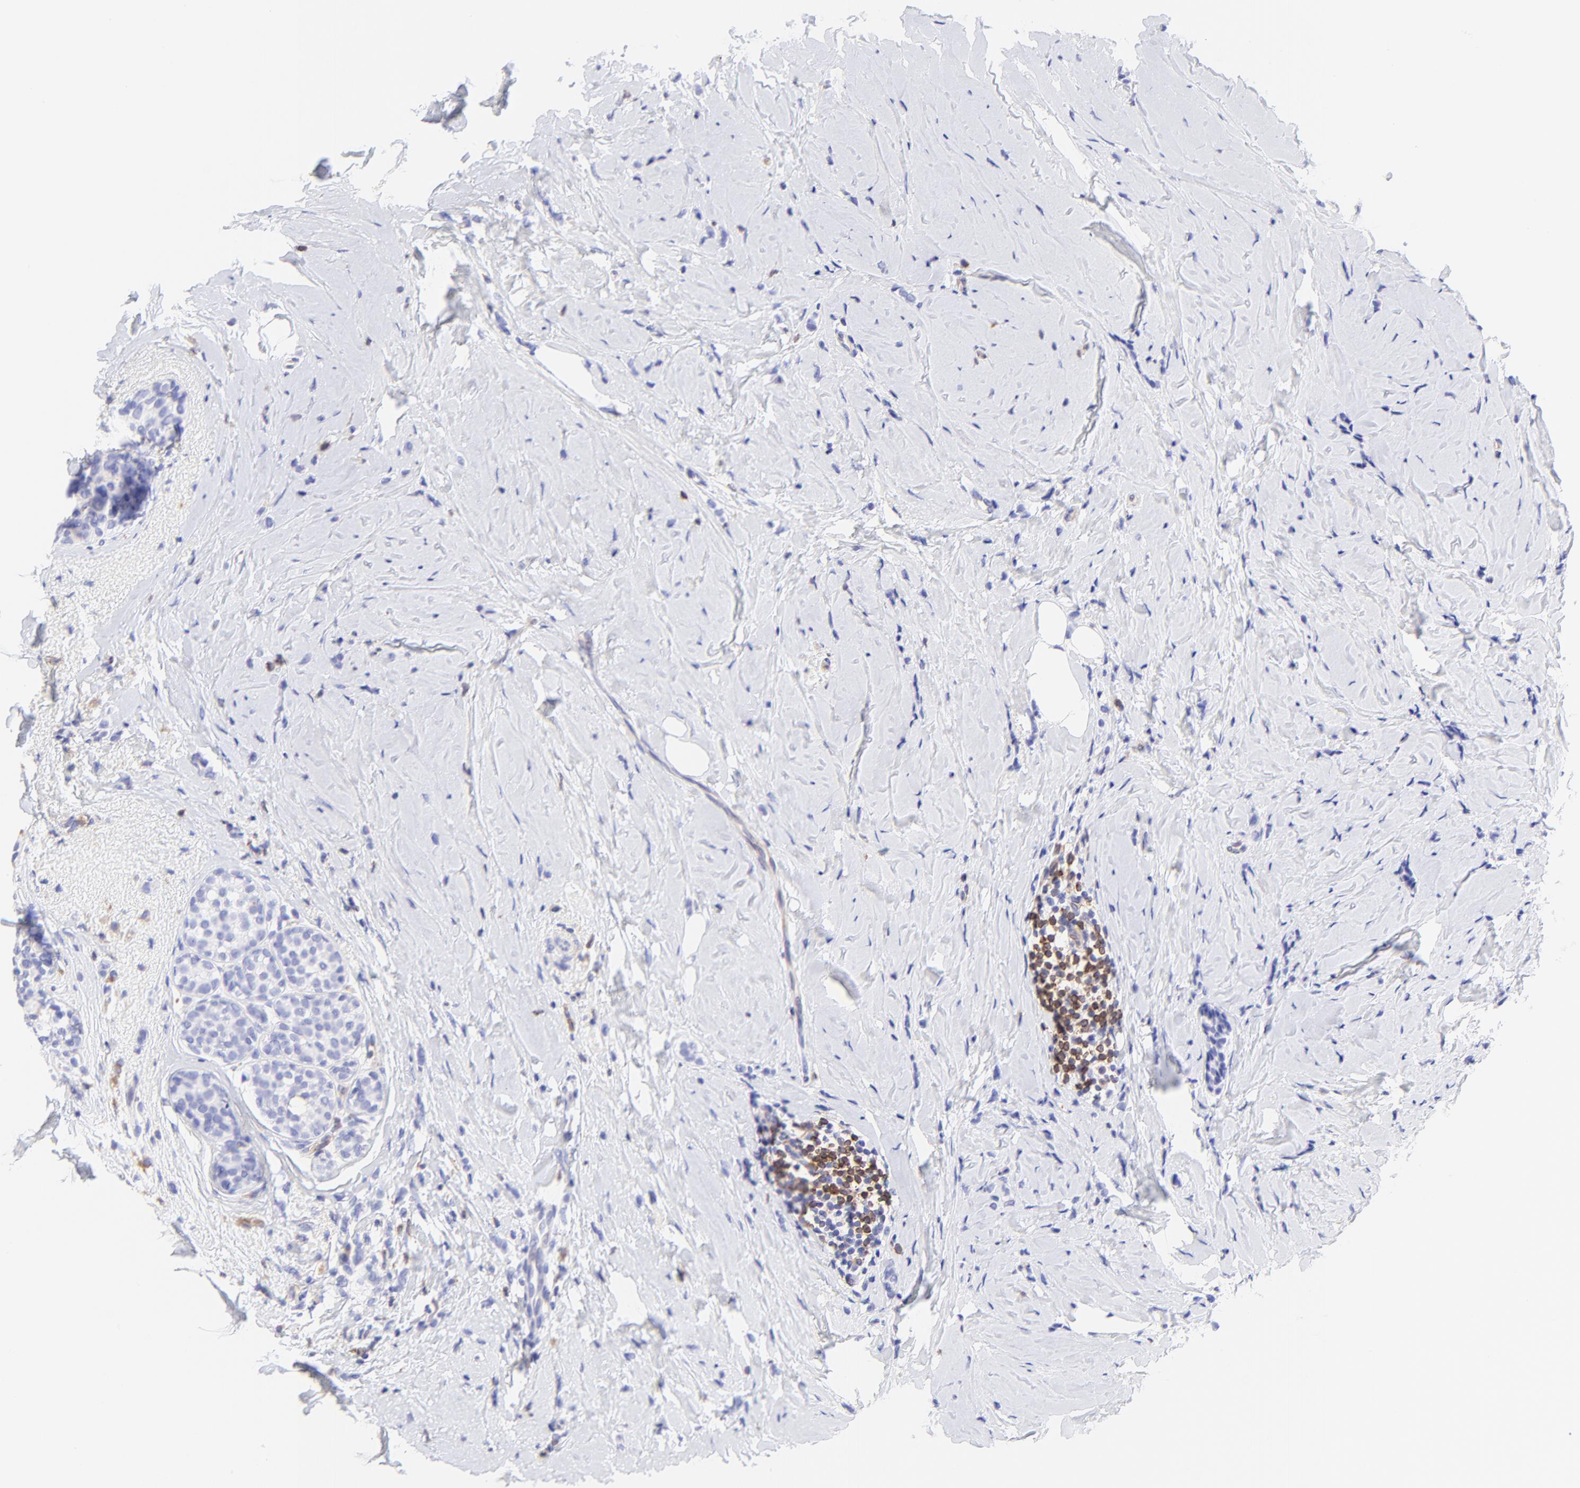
{"staining": {"intensity": "negative", "quantity": "none", "location": "none"}, "tissue": "breast cancer", "cell_type": "Tumor cells", "image_type": "cancer", "snomed": [{"axis": "morphology", "description": "Lobular carcinoma"}, {"axis": "topography", "description": "Breast"}], "caption": "IHC of human breast cancer (lobular carcinoma) reveals no positivity in tumor cells. The staining is performed using DAB brown chromogen with nuclei counter-stained in using hematoxylin.", "gene": "IRAG2", "patient": {"sex": "female", "age": 64}}